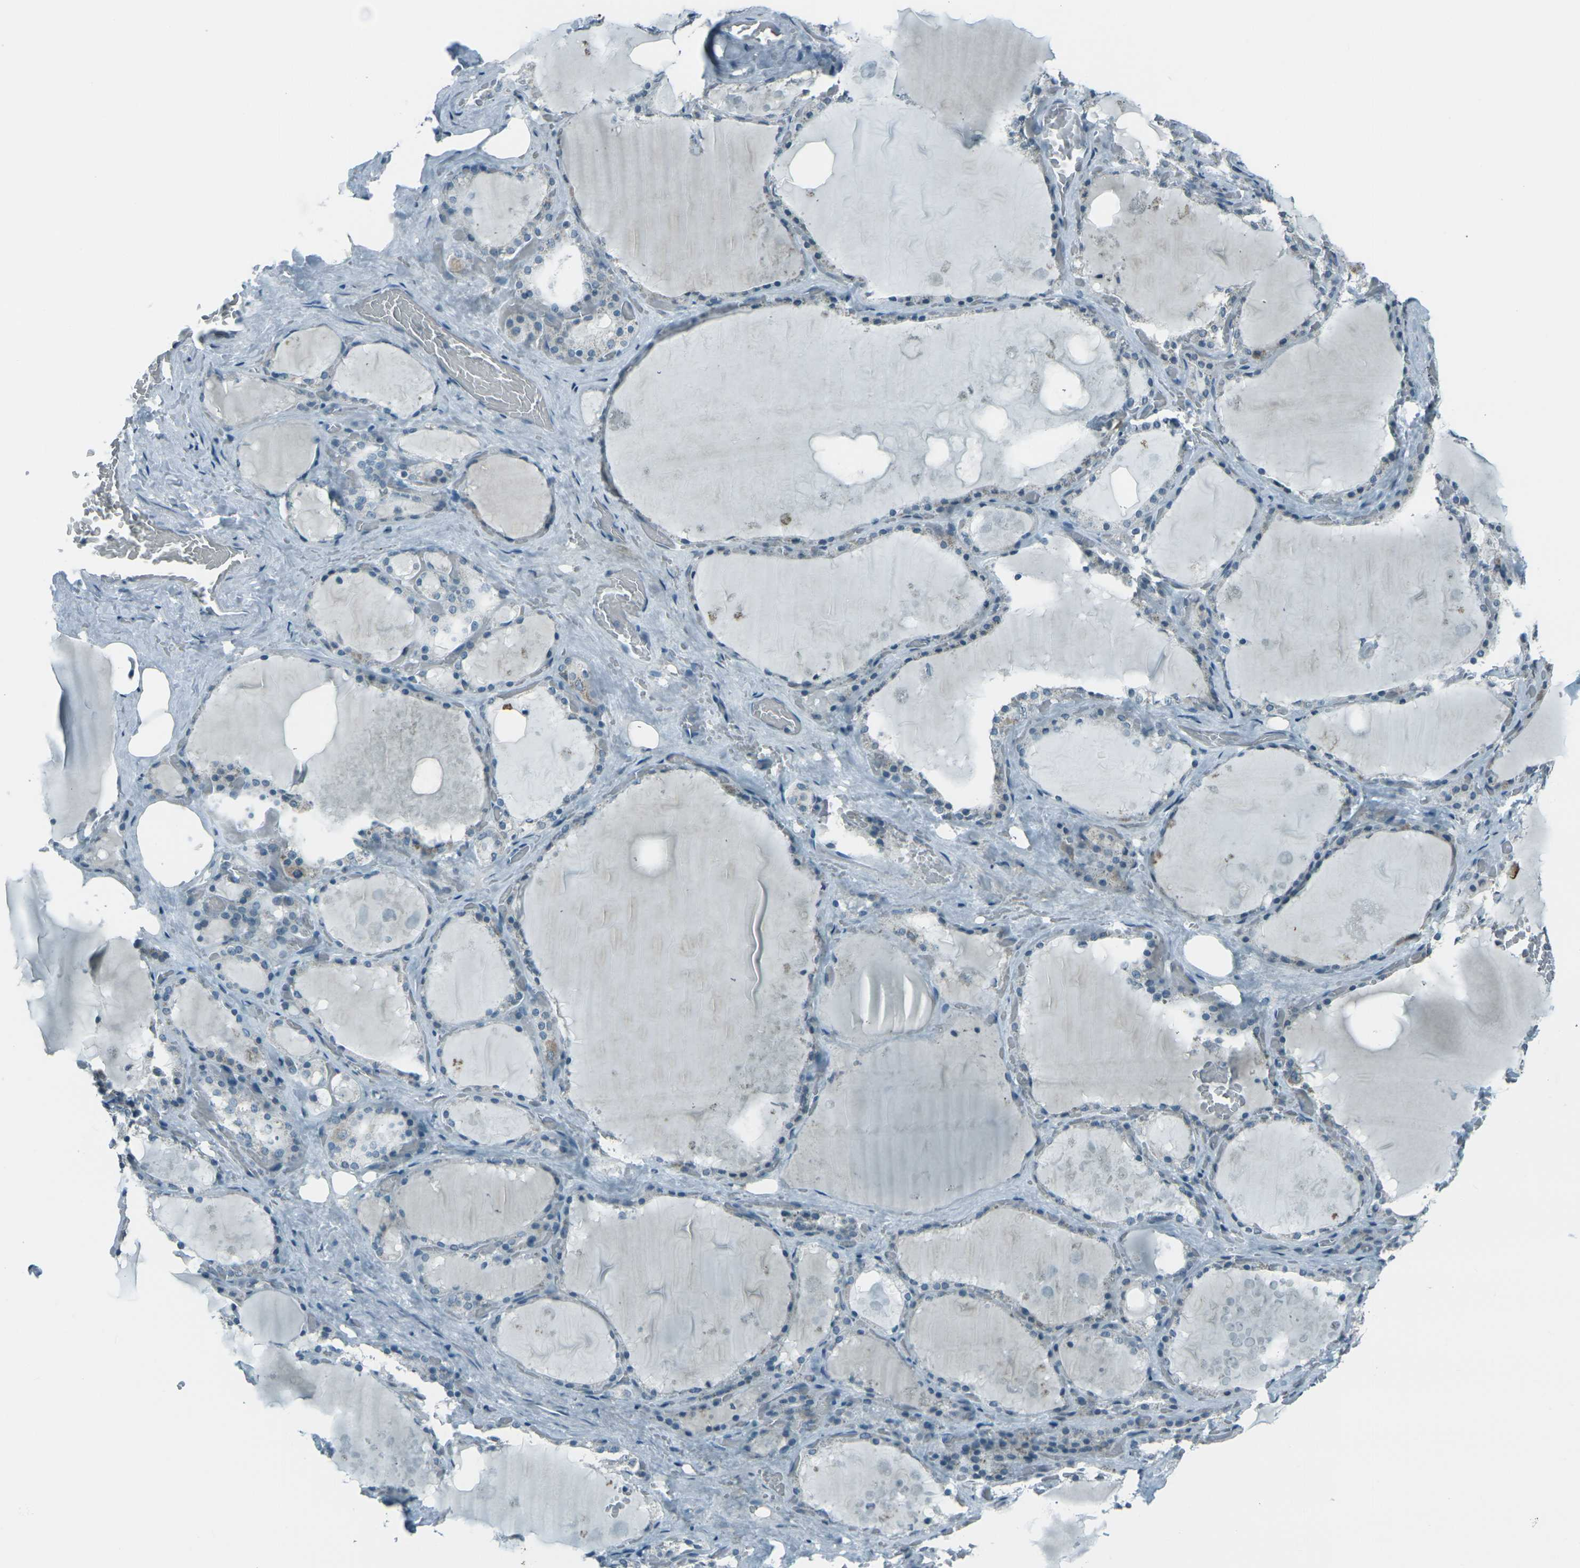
{"staining": {"intensity": "weak", "quantity": "25%-75%", "location": "cytoplasmic/membranous"}, "tissue": "thyroid gland", "cell_type": "Glandular cells", "image_type": "normal", "snomed": [{"axis": "morphology", "description": "Normal tissue, NOS"}, {"axis": "topography", "description": "Thyroid gland"}], "caption": "IHC (DAB) staining of benign thyroid gland shows weak cytoplasmic/membranous protein positivity in about 25%-75% of glandular cells.", "gene": "H2BC1", "patient": {"sex": "male", "age": 61}}